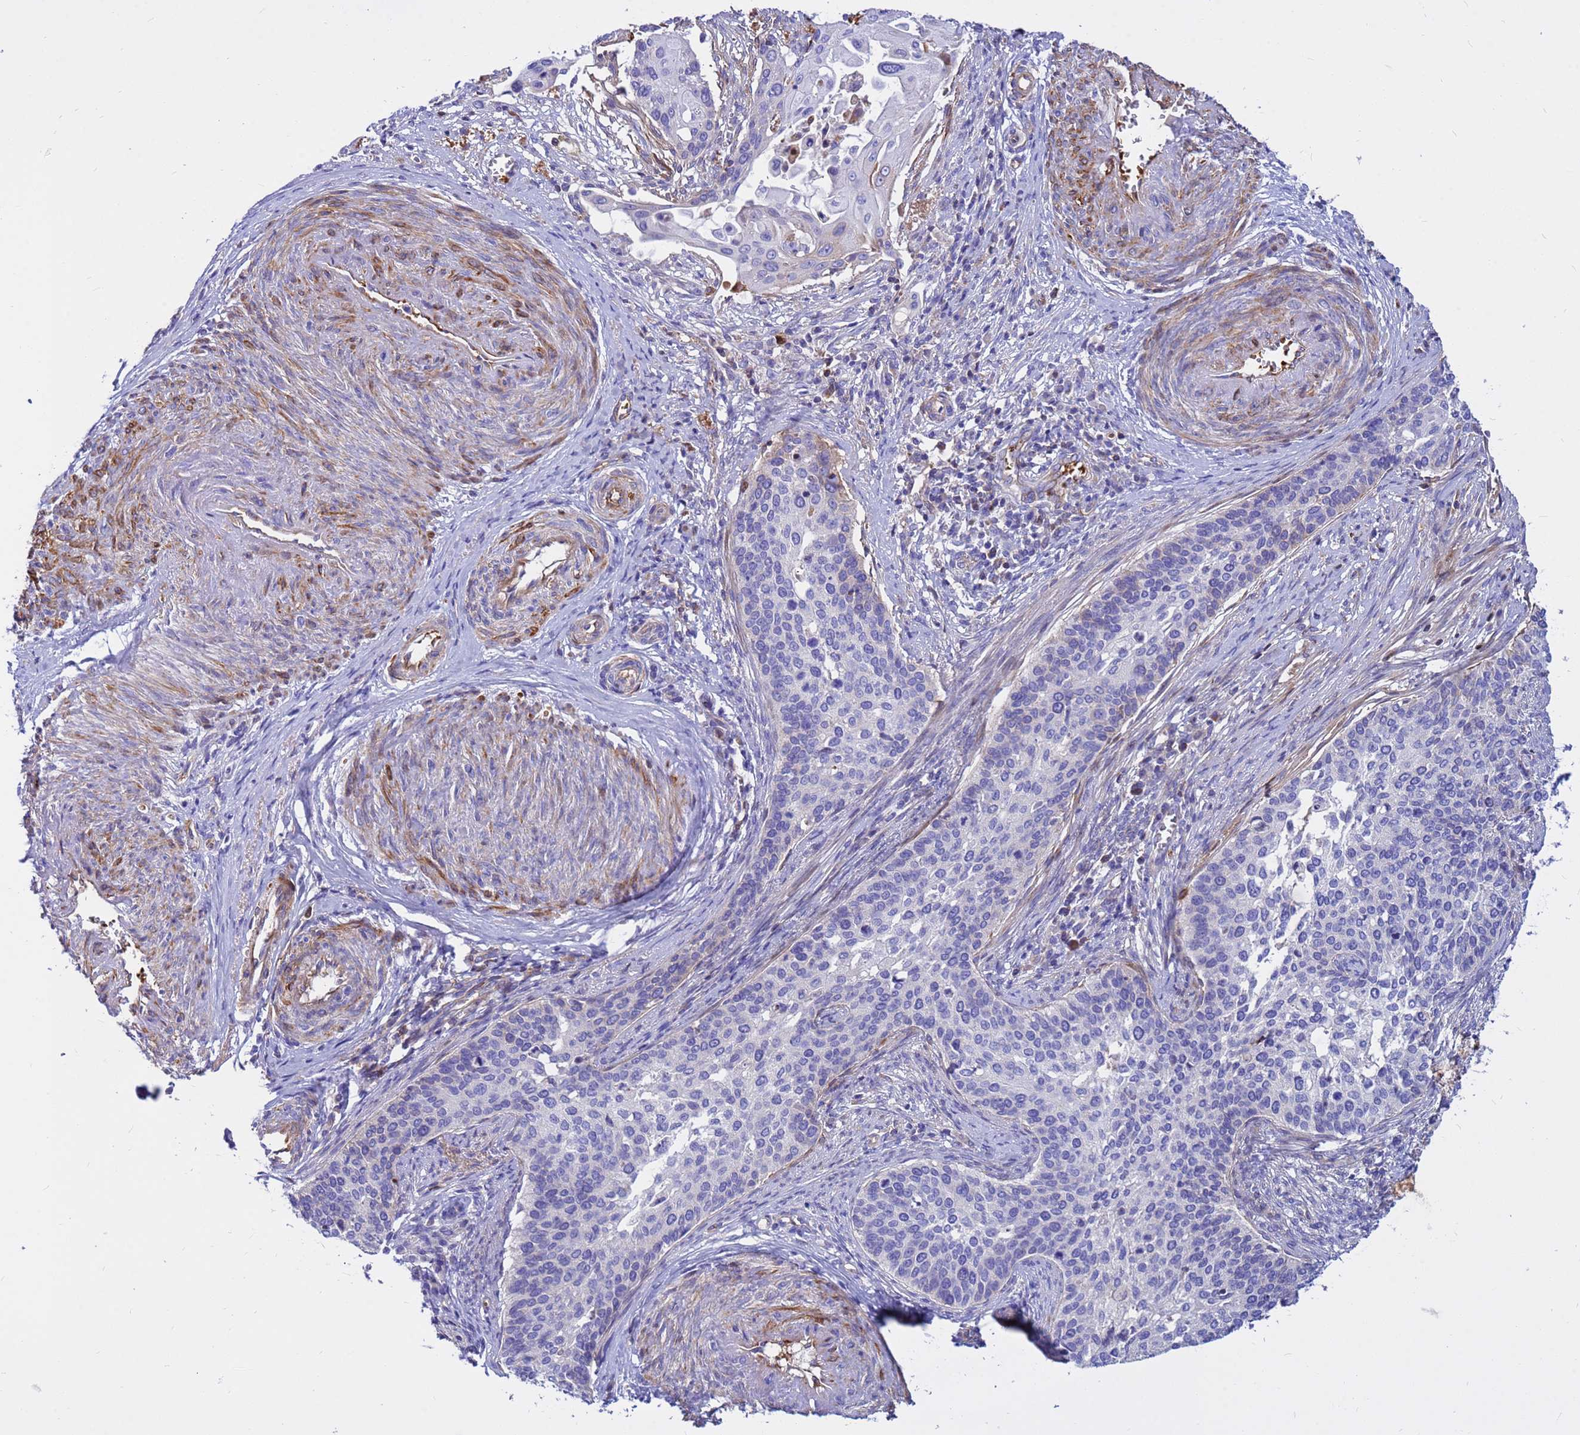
{"staining": {"intensity": "negative", "quantity": "none", "location": "none"}, "tissue": "cervical cancer", "cell_type": "Tumor cells", "image_type": "cancer", "snomed": [{"axis": "morphology", "description": "Squamous cell carcinoma, NOS"}, {"axis": "topography", "description": "Cervix"}], "caption": "IHC of human squamous cell carcinoma (cervical) reveals no expression in tumor cells. The staining is performed using DAB brown chromogen with nuclei counter-stained in using hematoxylin.", "gene": "CRHBP", "patient": {"sex": "female", "age": 44}}